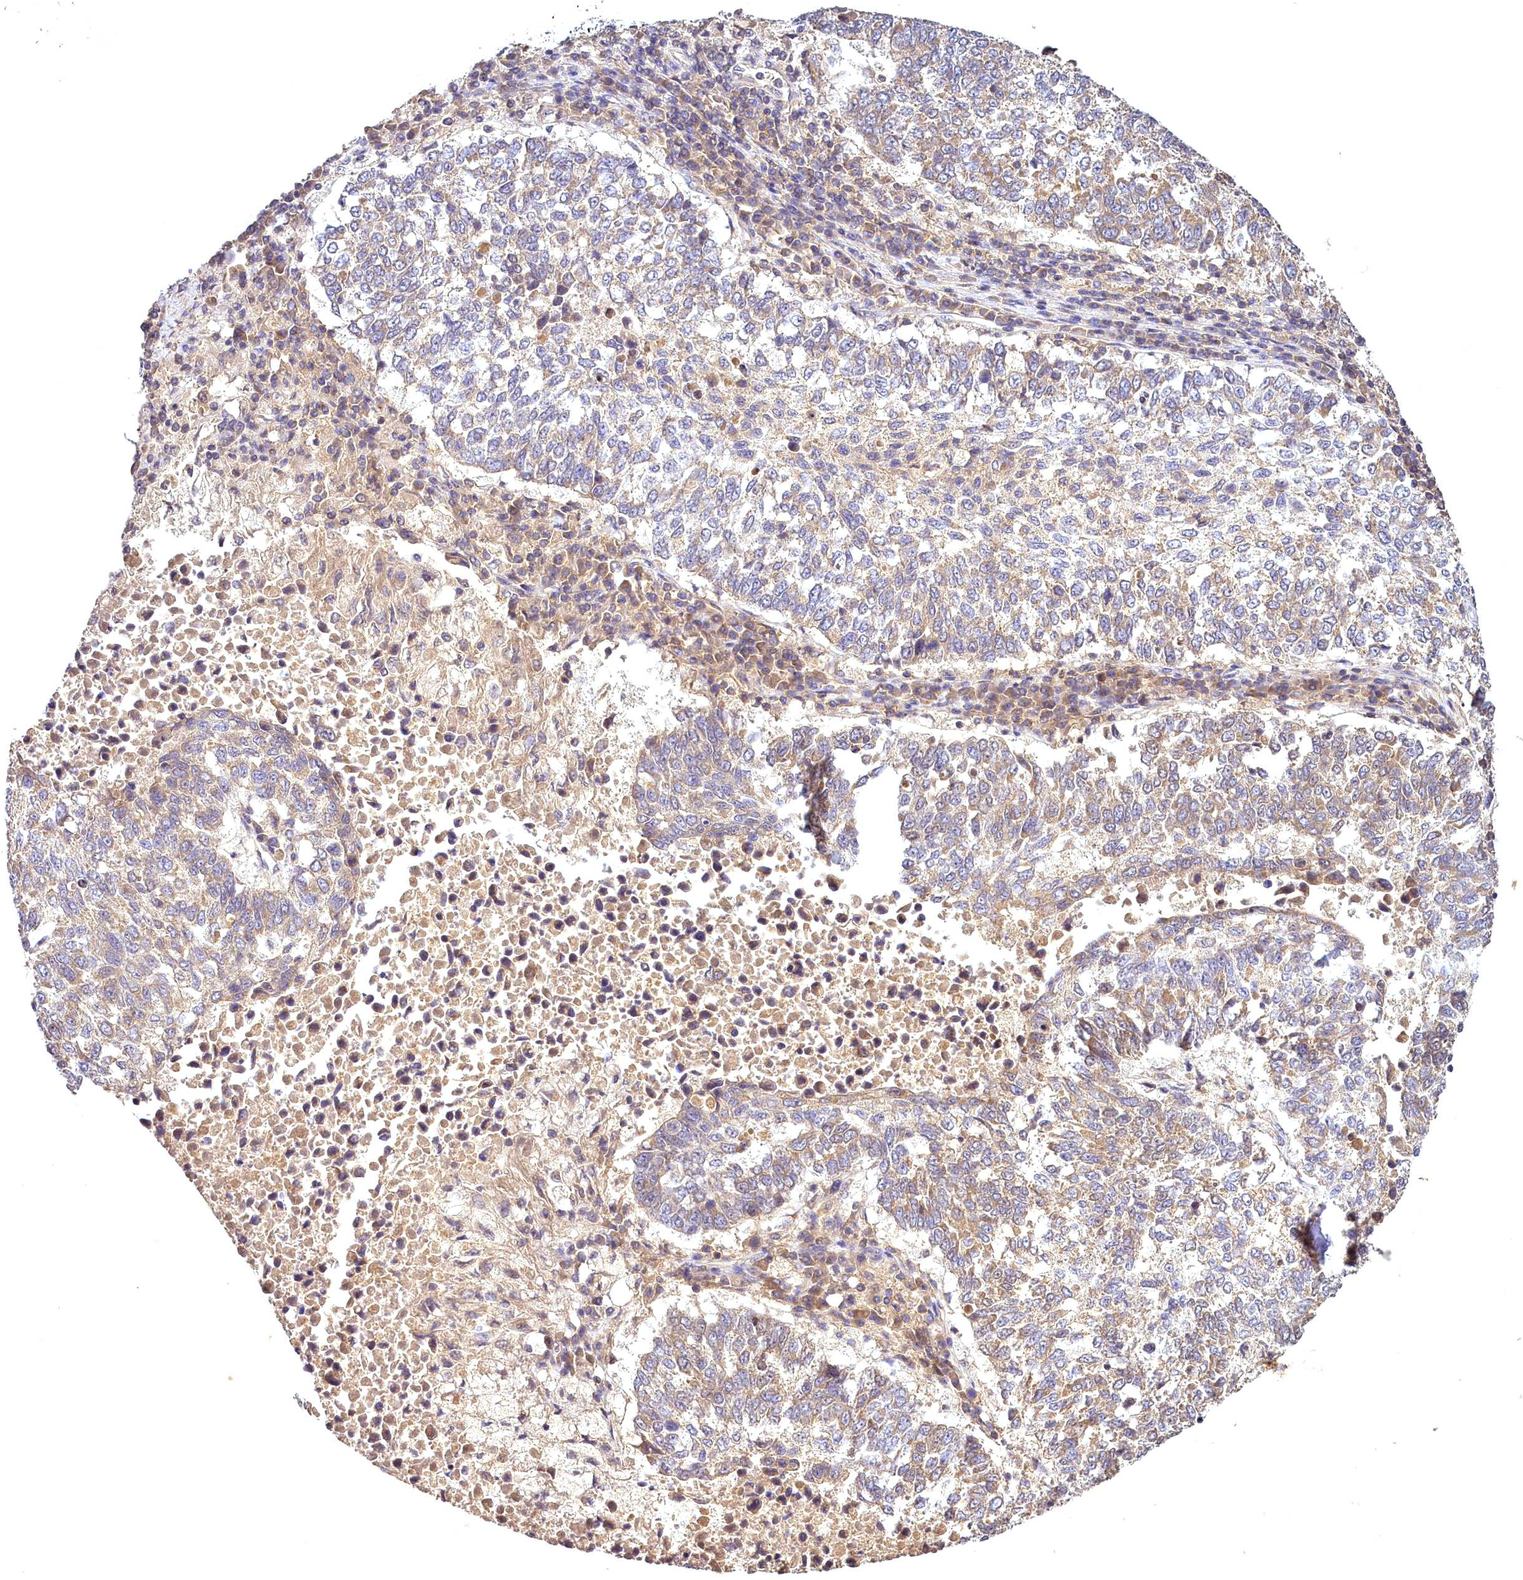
{"staining": {"intensity": "weak", "quantity": "25%-75%", "location": "cytoplasmic/membranous"}, "tissue": "lung cancer", "cell_type": "Tumor cells", "image_type": "cancer", "snomed": [{"axis": "morphology", "description": "Squamous cell carcinoma, NOS"}, {"axis": "topography", "description": "Lung"}], "caption": "Immunohistochemistry (IHC) image of neoplastic tissue: human squamous cell carcinoma (lung) stained using immunohistochemistry shows low levels of weak protein expression localized specifically in the cytoplasmic/membranous of tumor cells, appearing as a cytoplasmic/membranous brown color.", "gene": "TMEM39A", "patient": {"sex": "male", "age": 73}}